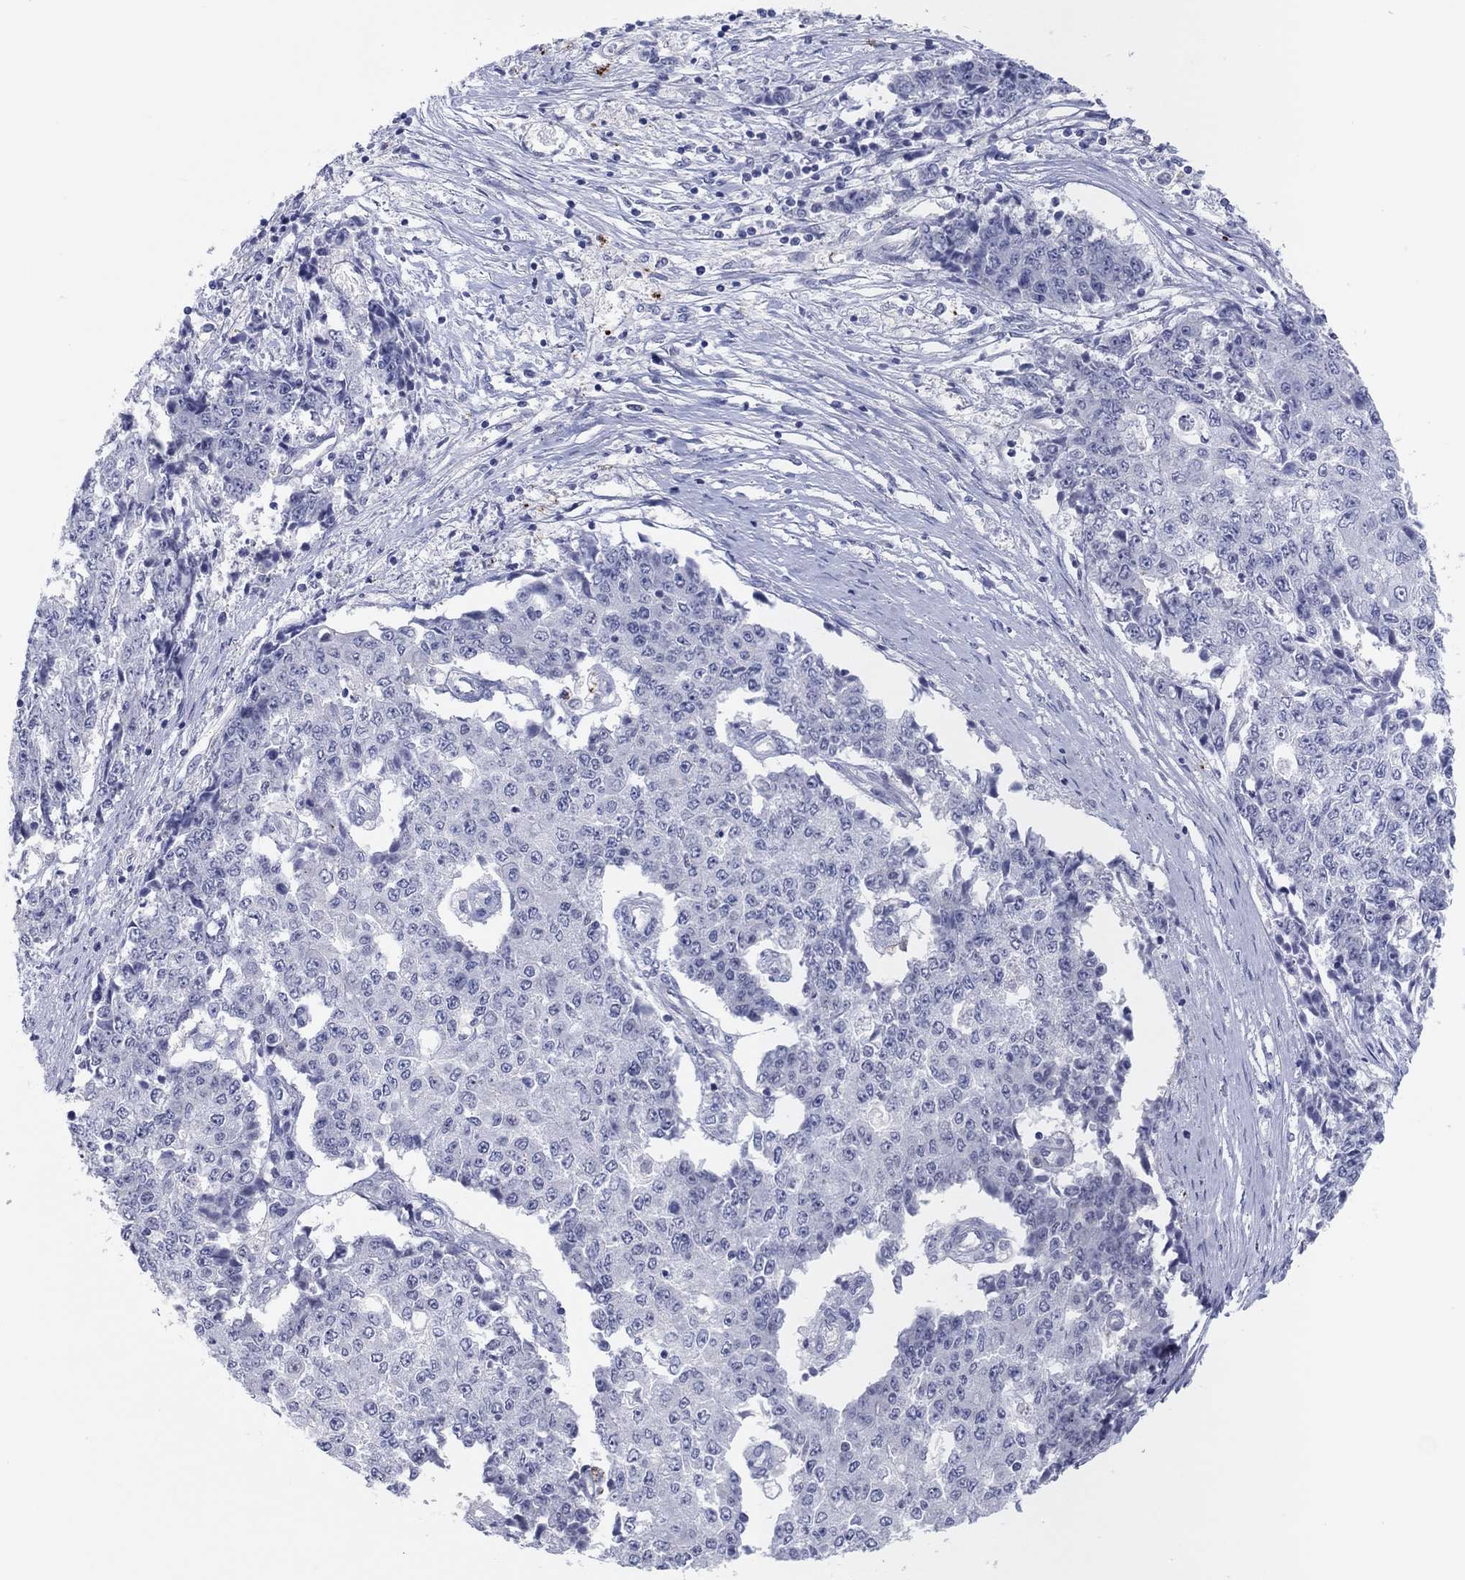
{"staining": {"intensity": "negative", "quantity": "none", "location": "none"}, "tissue": "ovarian cancer", "cell_type": "Tumor cells", "image_type": "cancer", "snomed": [{"axis": "morphology", "description": "Carcinoma, endometroid"}, {"axis": "topography", "description": "Ovary"}], "caption": "Histopathology image shows no significant protein positivity in tumor cells of ovarian endometroid carcinoma.", "gene": "CPNE6", "patient": {"sex": "female", "age": 42}}